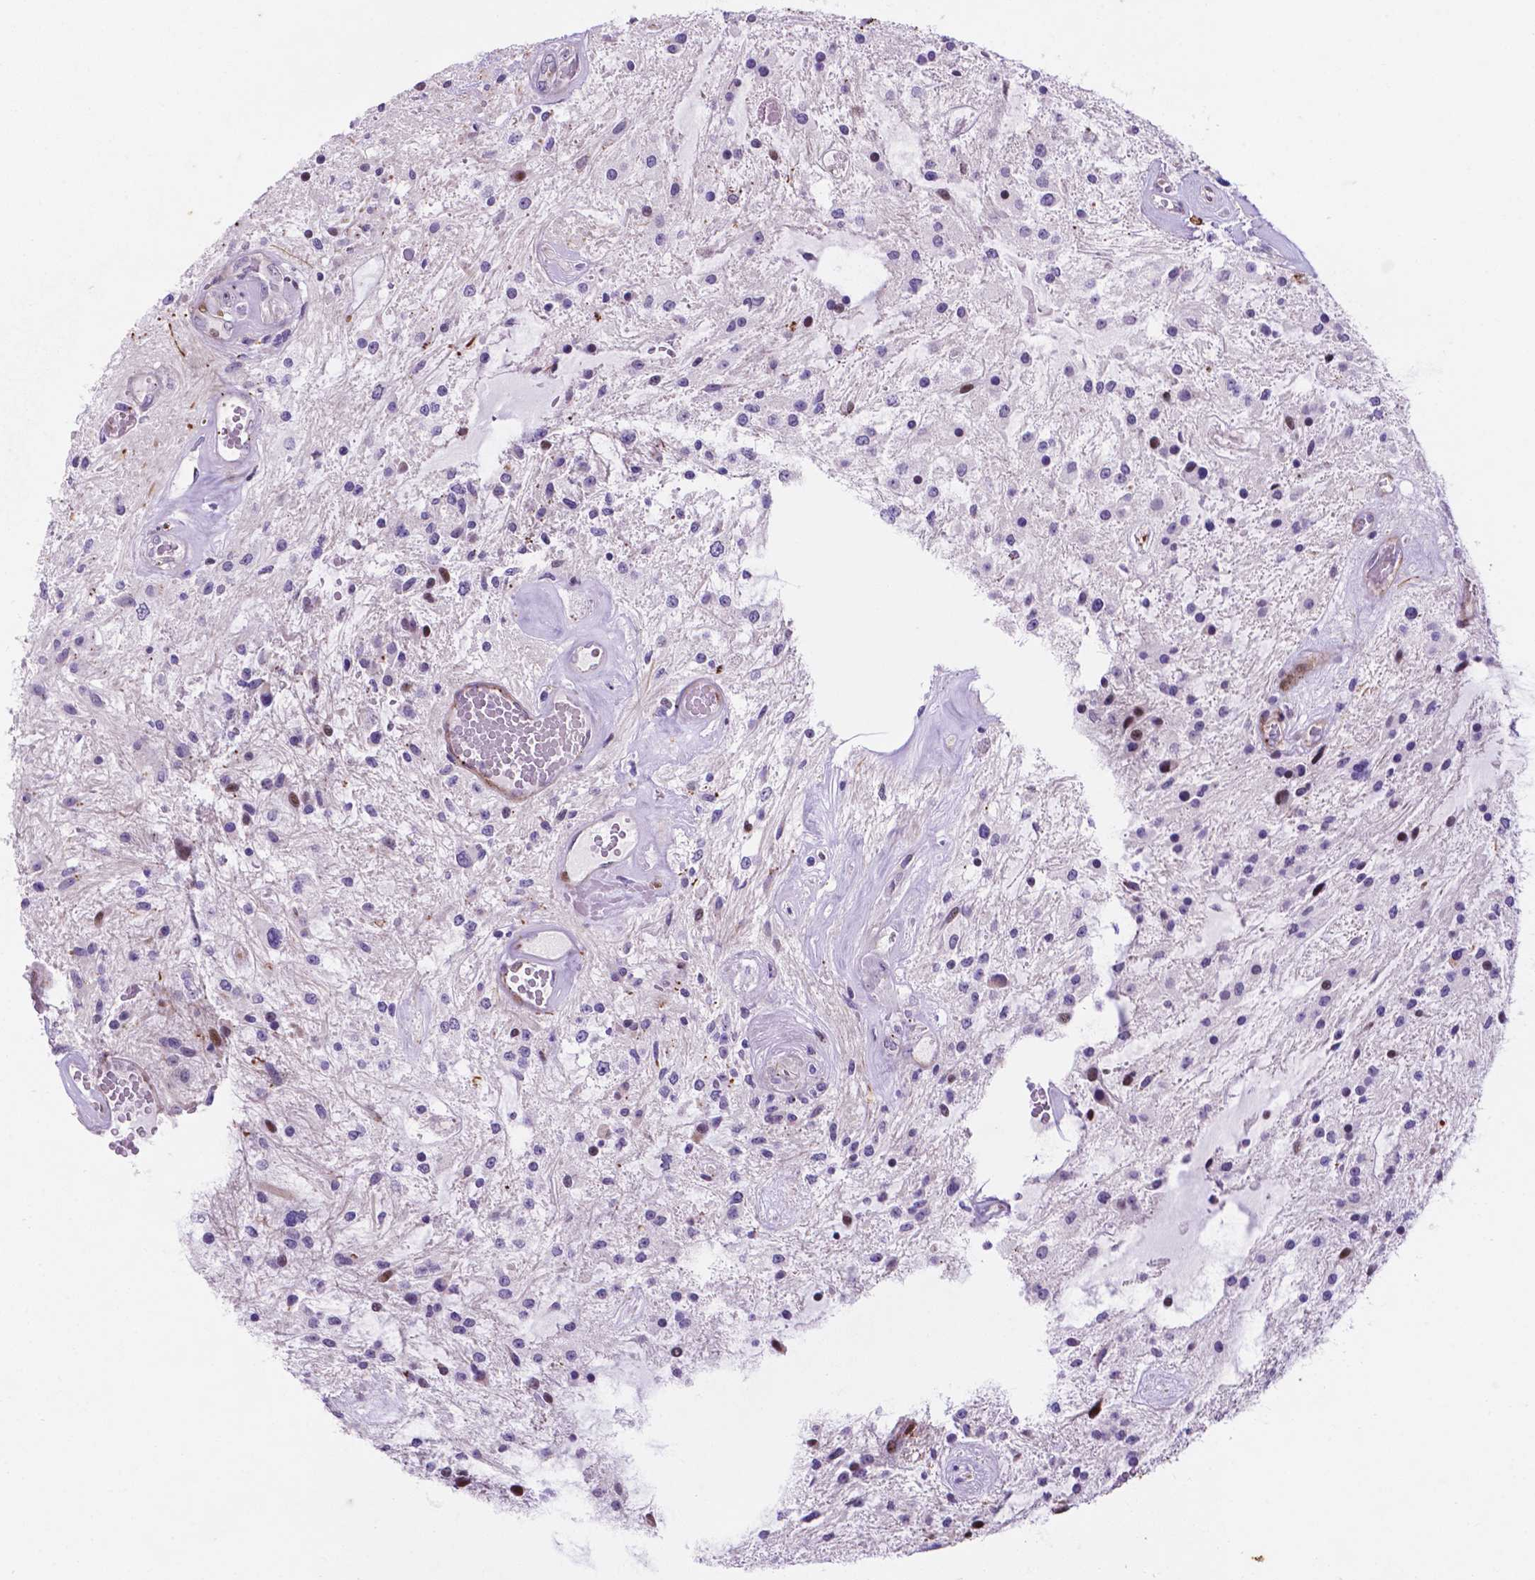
{"staining": {"intensity": "negative", "quantity": "none", "location": "none"}, "tissue": "glioma", "cell_type": "Tumor cells", "image_type": "cancer", "snomed": [{"axis": "morphology", "description": "Glioma, malignant, Low grade"}, {"axis": "topography", "description": "Cerebellum"}], "caption": "Tumor cells are negative for protein expression in human glioma.", "gene": "TM4SF20", "patient": {"sex": "female", "age": 14}}